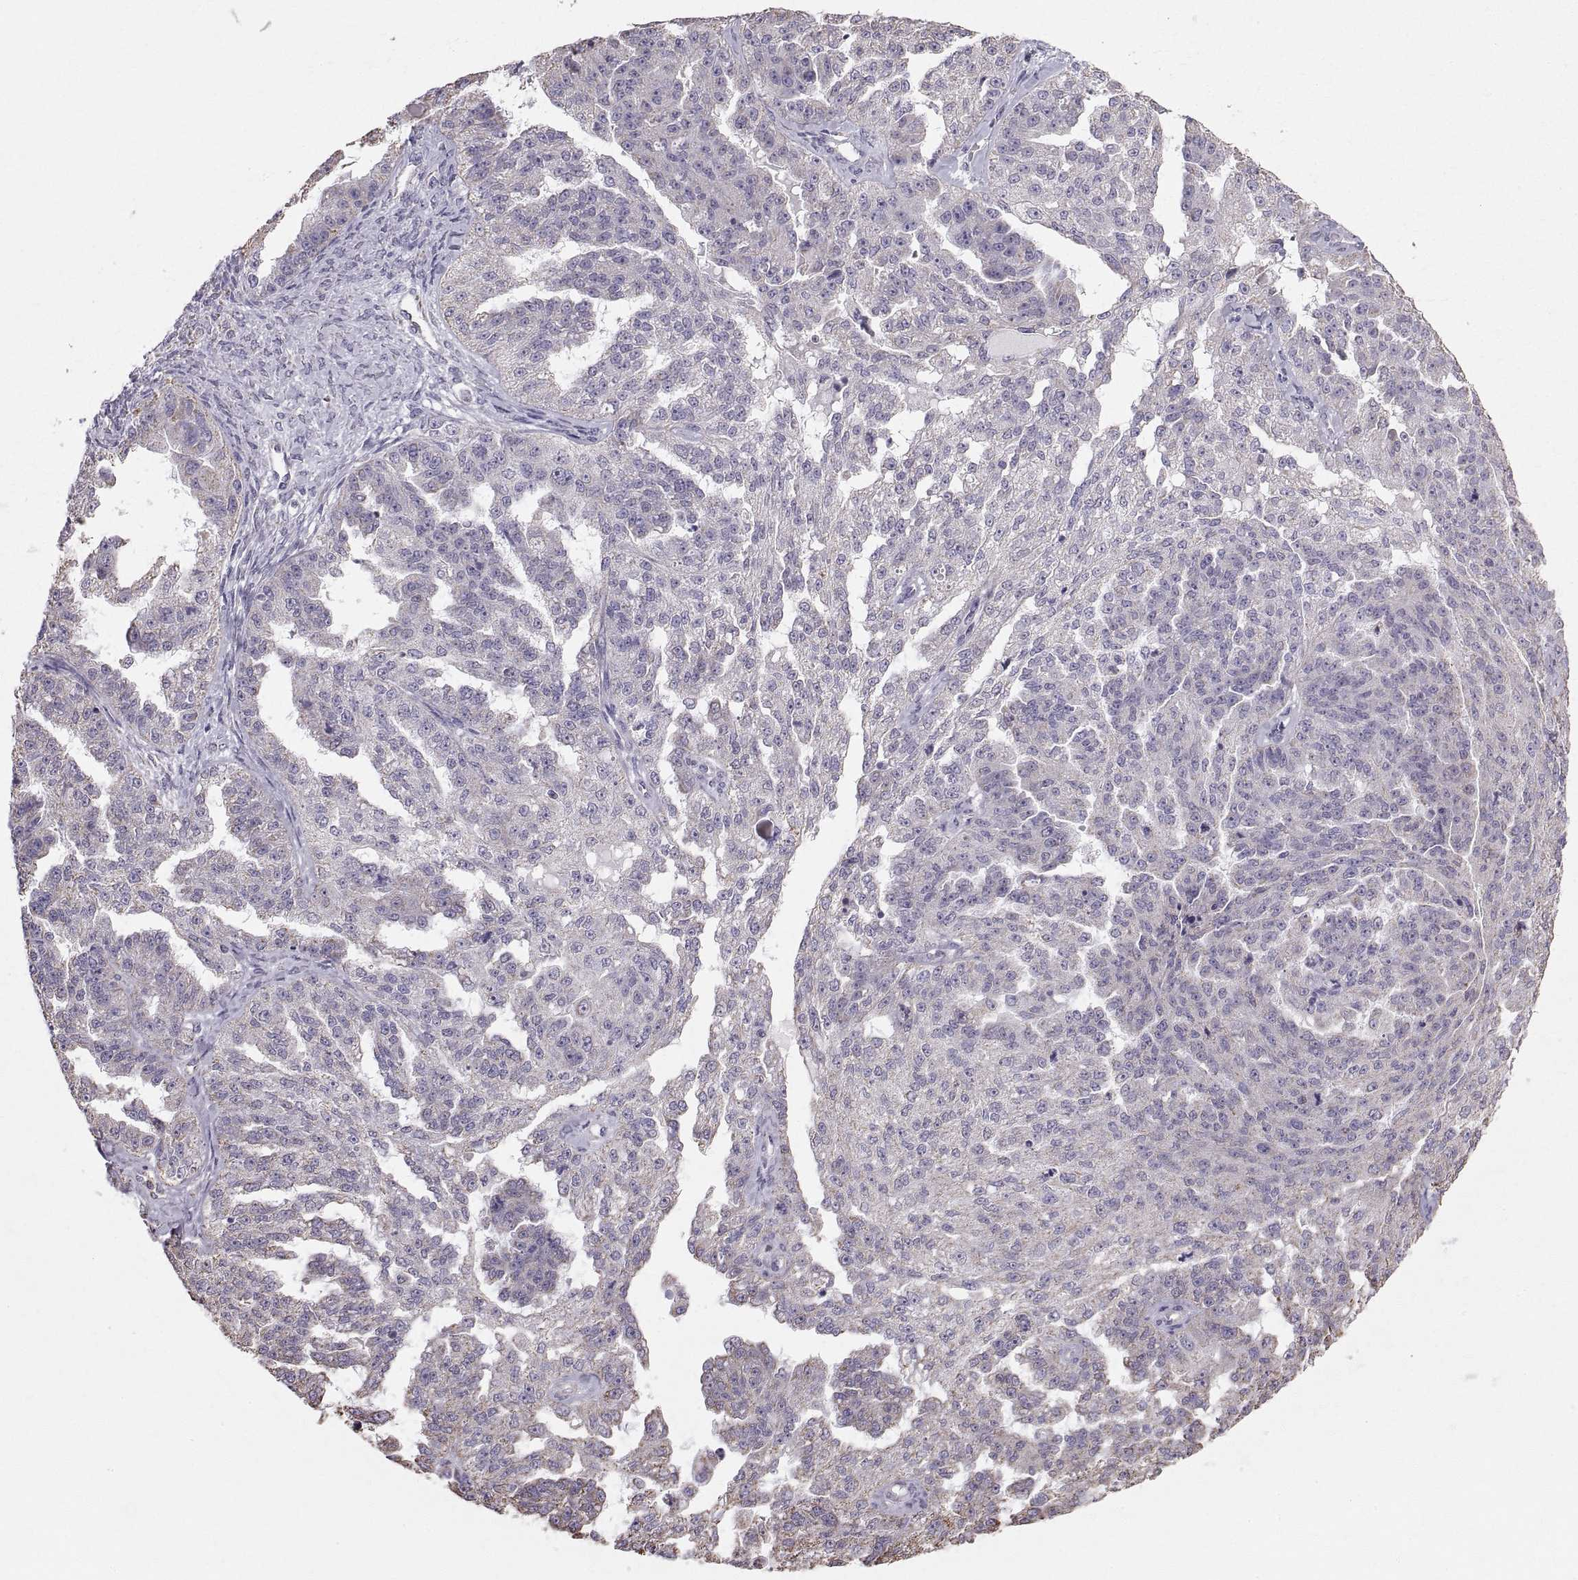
{"staining": {"intensity": "weak", "quantity": "25%-75%", "location": "cytoplasmic/membranous"}, "tissue": "ovarian cancer", "cell_type": "Tumor cells", "image_type": "cancer", "snomed": [{"axis": "morphology", "description": "Cystadenocarcinoma, serous, NOS"}, {"axis": "topography", "description": "Ovary"}], "caption": "About 25%-75% of tumor cells in human ovarian cancer (serous cystadenocarcinoma) reveal weak cytoplasmic/membranous protein expression as visualized by brown immunohistochemical staining.", "gene": "STMND1", "patient": {"sex": "female", "age": 58}}